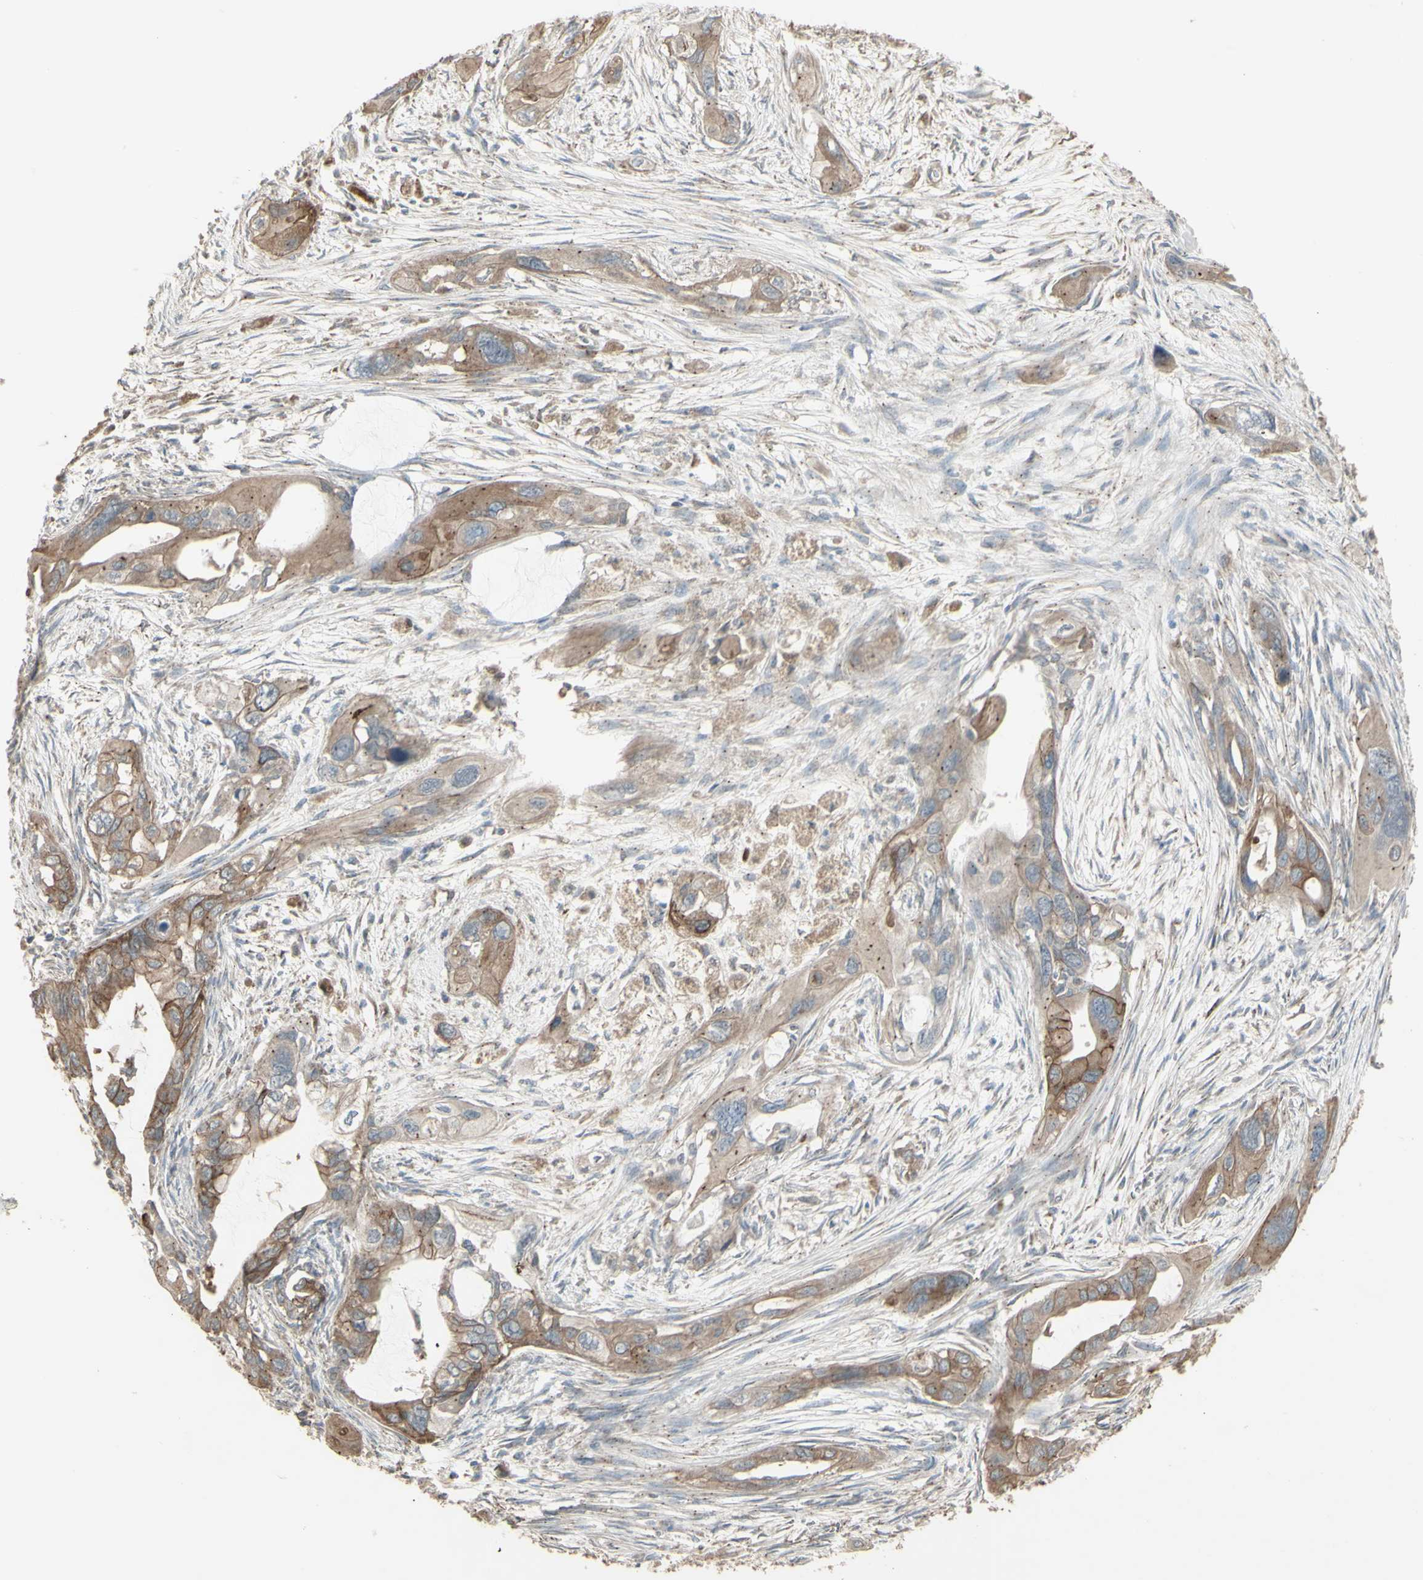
{"staining": {"intensity": "moderate", "quantity": ">75%", "location": "cytoplasmic/membranous"}, "tissue": "pancreatic cancer", "cell_type": "Tumor cells", "image_type": "cancer", "snomed": [{"axis": "morphology", "description": "Adenocarcinoma, NOS"}, {"axis": "topography", "description": "Pancreas"}], "caption": "Tumor cells display moderate cytoplasmic/membranous staining in about >75% of cells in pancreatic cancer (adenocarcinoma).", "gene": "FXYD3", "patient": {"sex": "male", "age": 73}}